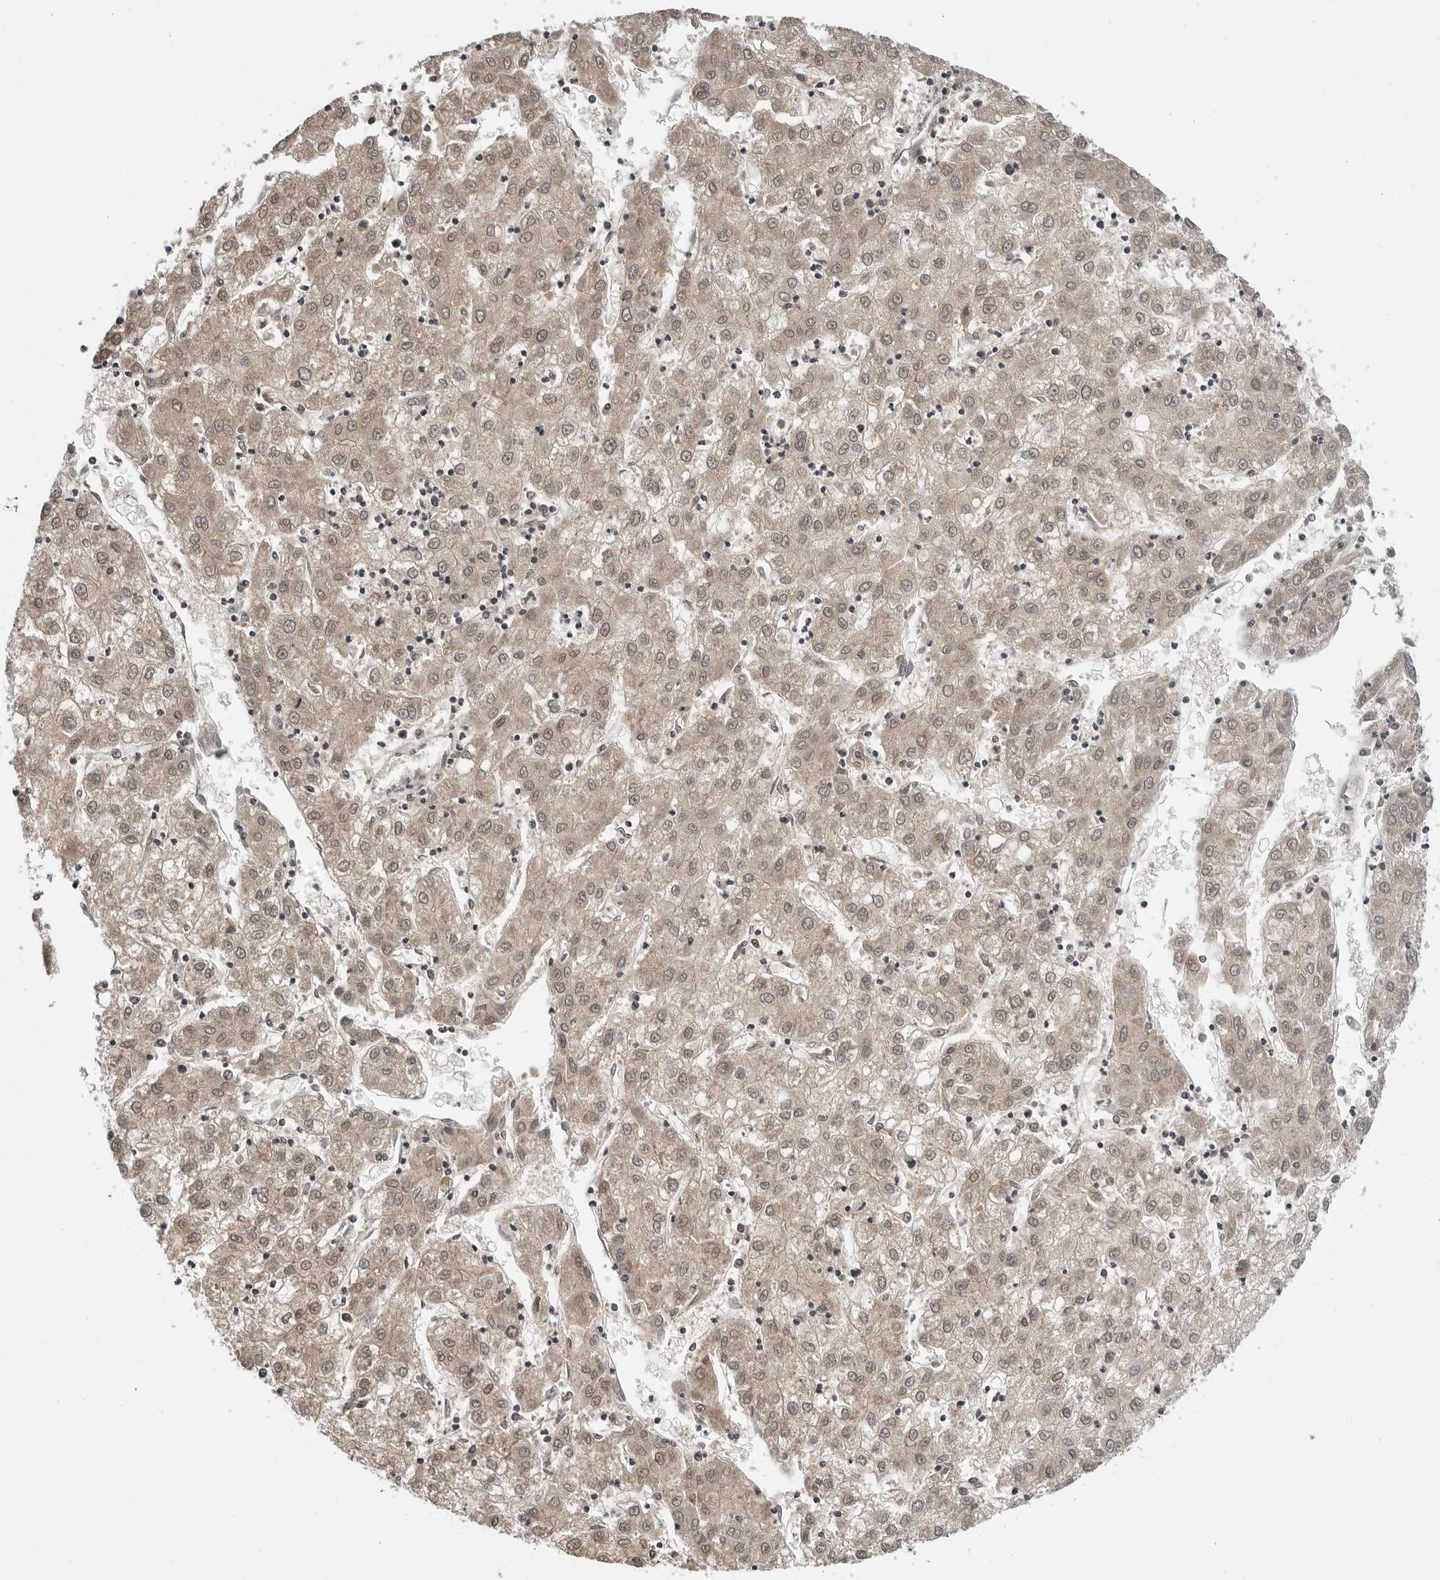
{"staining": {"intensity": "weak", "quantity": ">75%", "location": "cytoplasmic/membranous,nuclear"}, "tissue": "liver cancer", "cell_type": "Tumor cells", "image_type": "cancer", "snomed": [{"axis": "morphology", "description": "Carcinoma, Hepatocellular, NOS"}, {"axis": "topography", "description": "Liver"}], "caption": "Immunohistochemistry micrograph of human liver cancer (hepatocellular carcinoma) stained for a protein (brown), which reveals low levels of weak cytoplasmic/membranous and nuclear expression in approximately >75% of tumor cells.", "gene": "CDK20", "patient": {"sex": "male", "age": 72}}